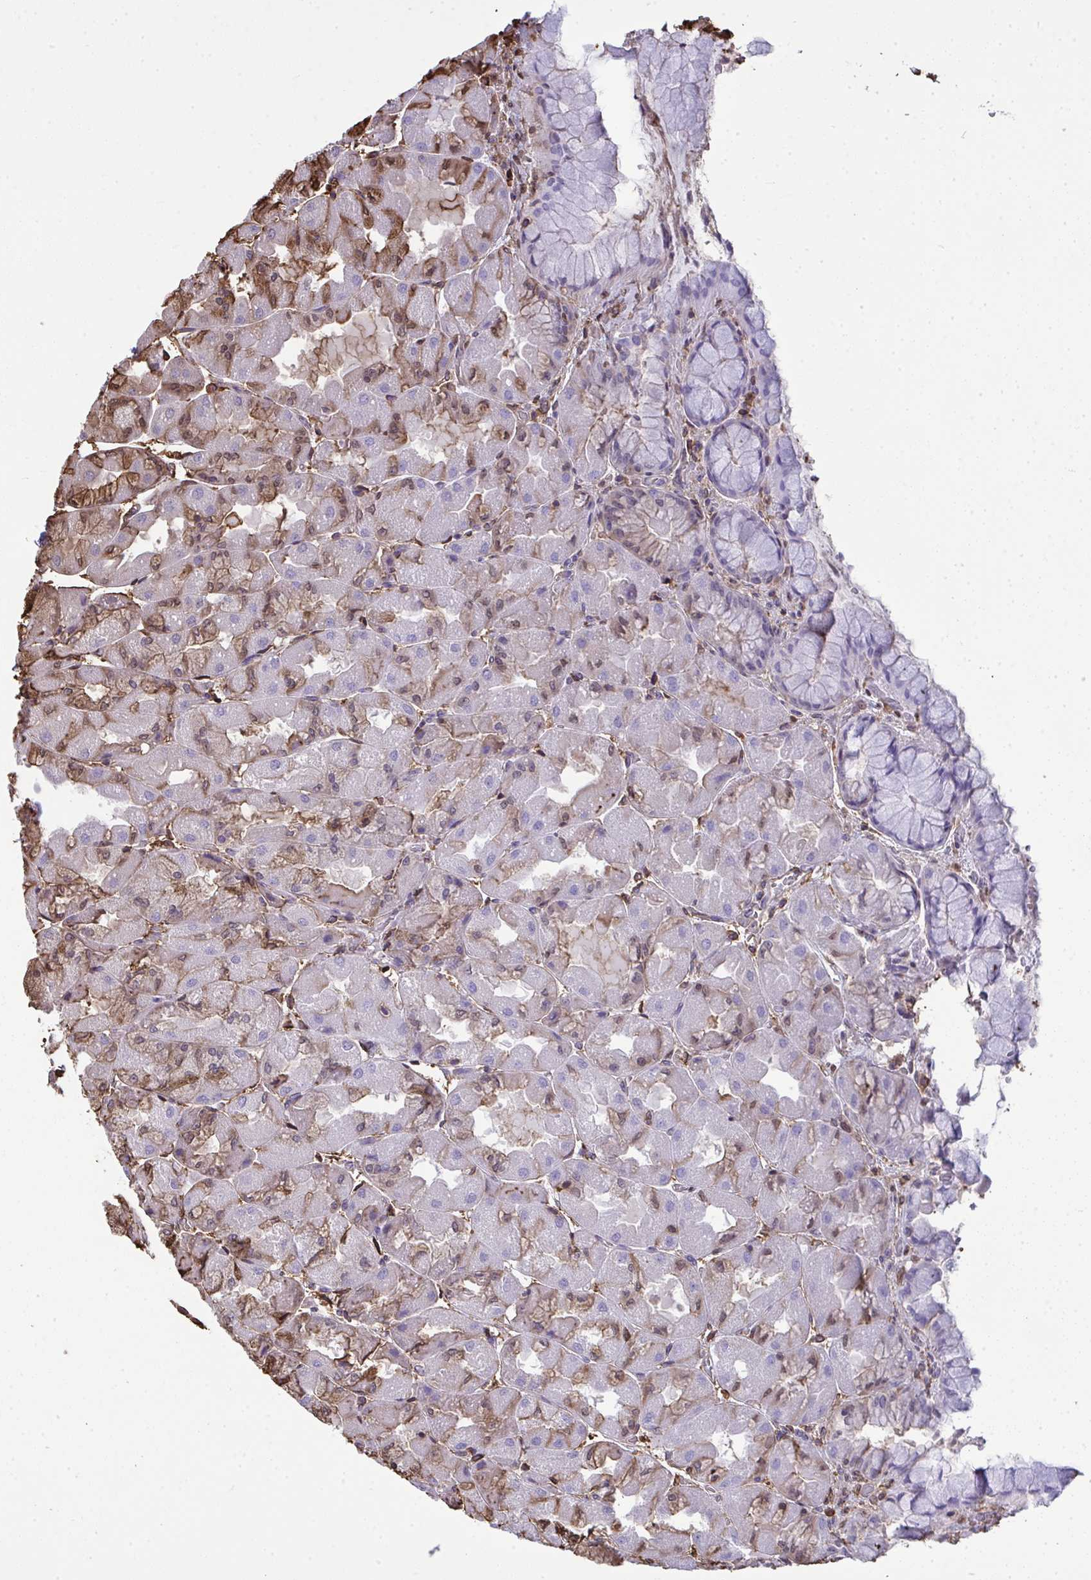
{"staining": {"intensity": "moderate", "quantity": "<25%", "location": "cytoplasmic/membranous"}, "tissue": "stomach", "cell_type": "Glandular cells", "image_type": "normal", "snomed": [{"axis": "morphology", "description": "Normal tissue, NOS"}, {"axis": "topography", "description": "Stomach"}], "caption": "IHC (DAB) staining of benign human stomach displays moderate cytoplasmic/membranous protein staining in approximately <25% of glandular cells. IHC stains the protein of interest in brown and the nuclei are stained blue.", "gene": "ANXA5", "patient": {"sex": "female", "age": 61}}